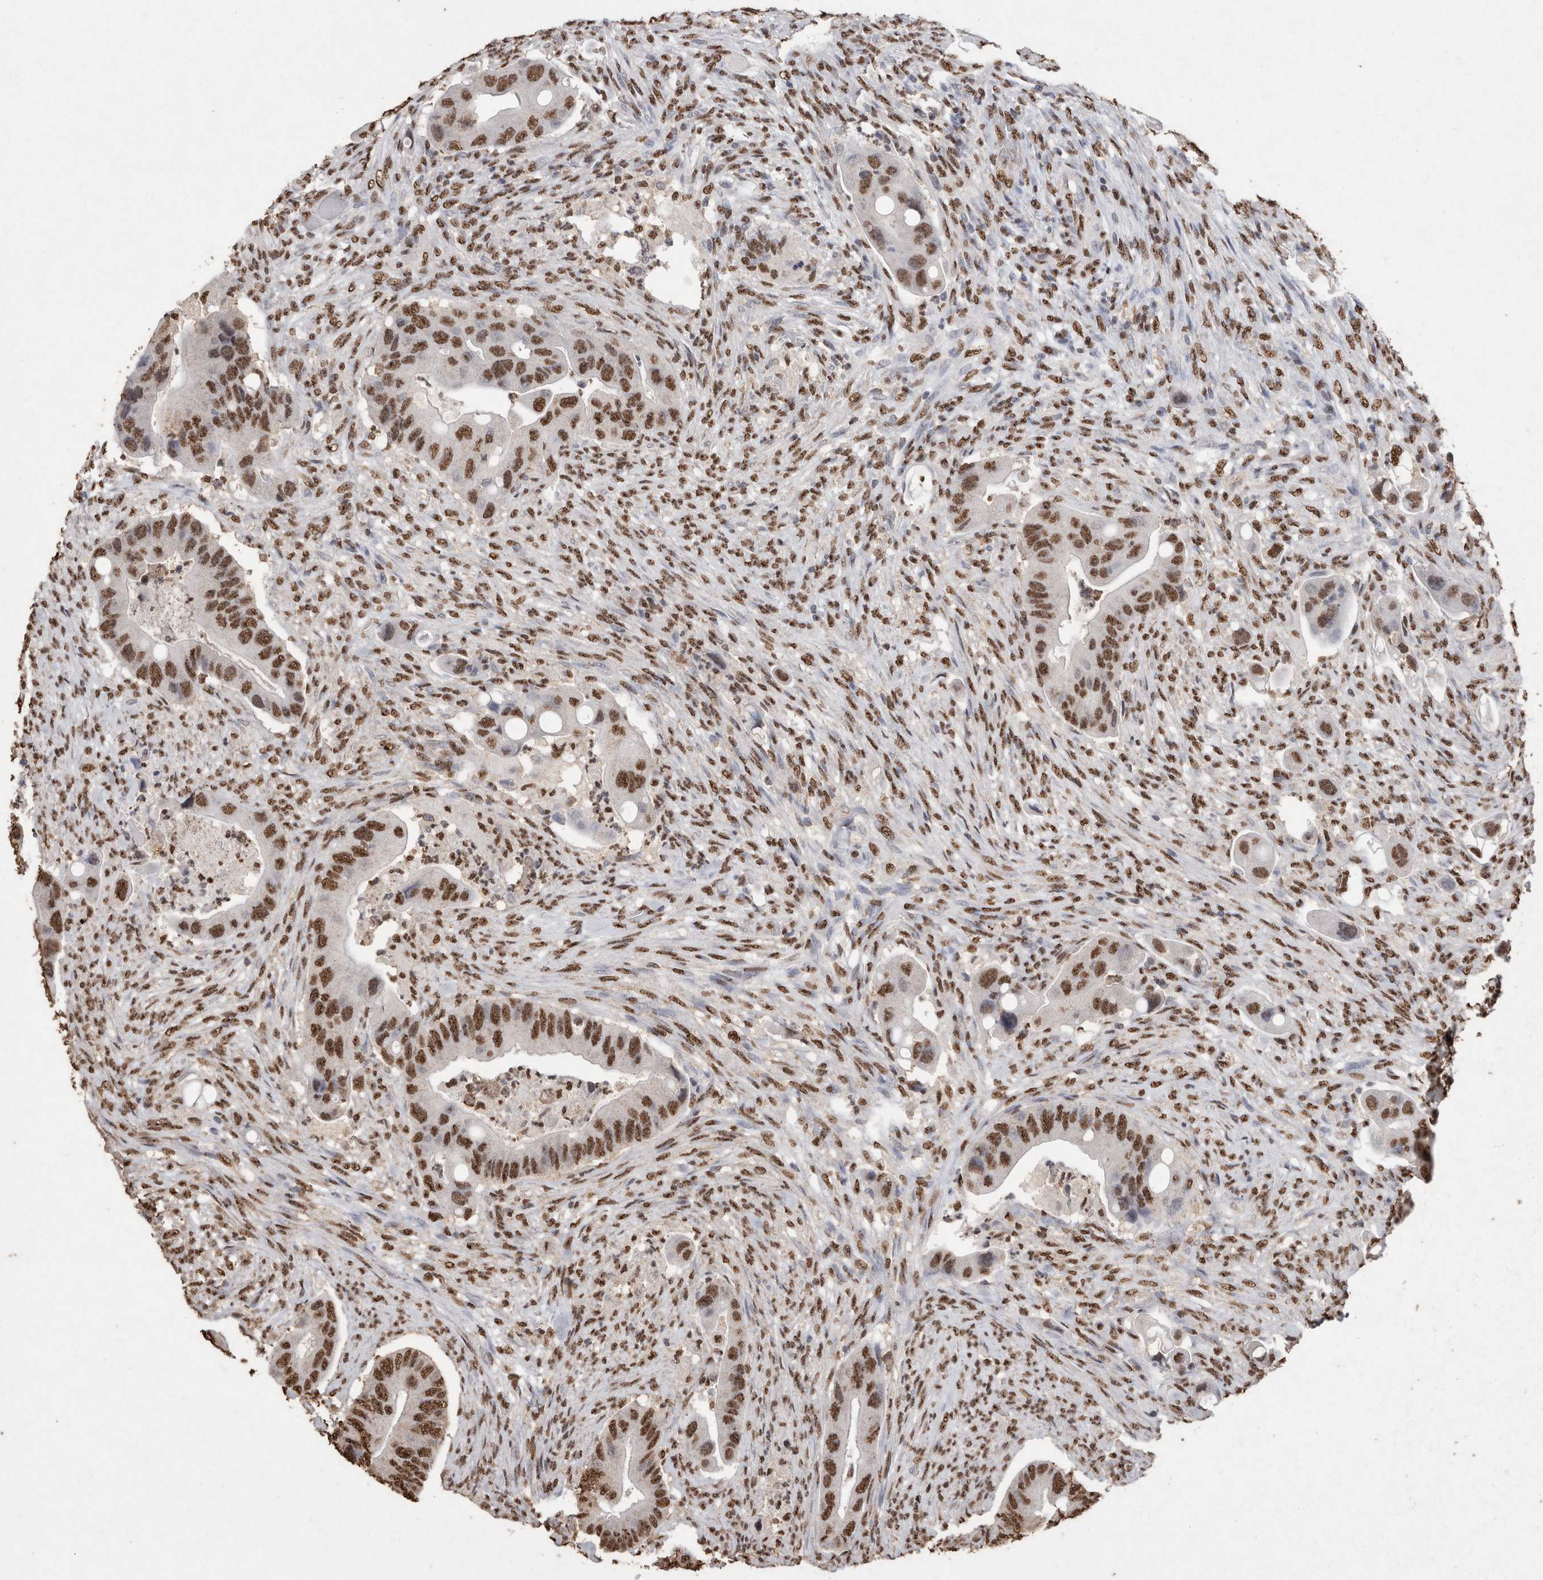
{"staining": {"intensity": "strong", "quantity": ">75%", "location": "nuclear"}, "tissue": "colorectal cancer", "cell_type": "Tumor cells", "image_type": "cancer", "snomed": [{"axis": "morphology", "description": "Adenocarcinoma, NOS"}, {"axis": "topography", "description": "Rectum"}], "caption": "Immunohistochemical staining of human colorectal cancer shows strong nuclear protein expression in approximately >75% of tumor cells.", "gene": "NTHL1", "patient": {"sex": "female", "age": 57}}